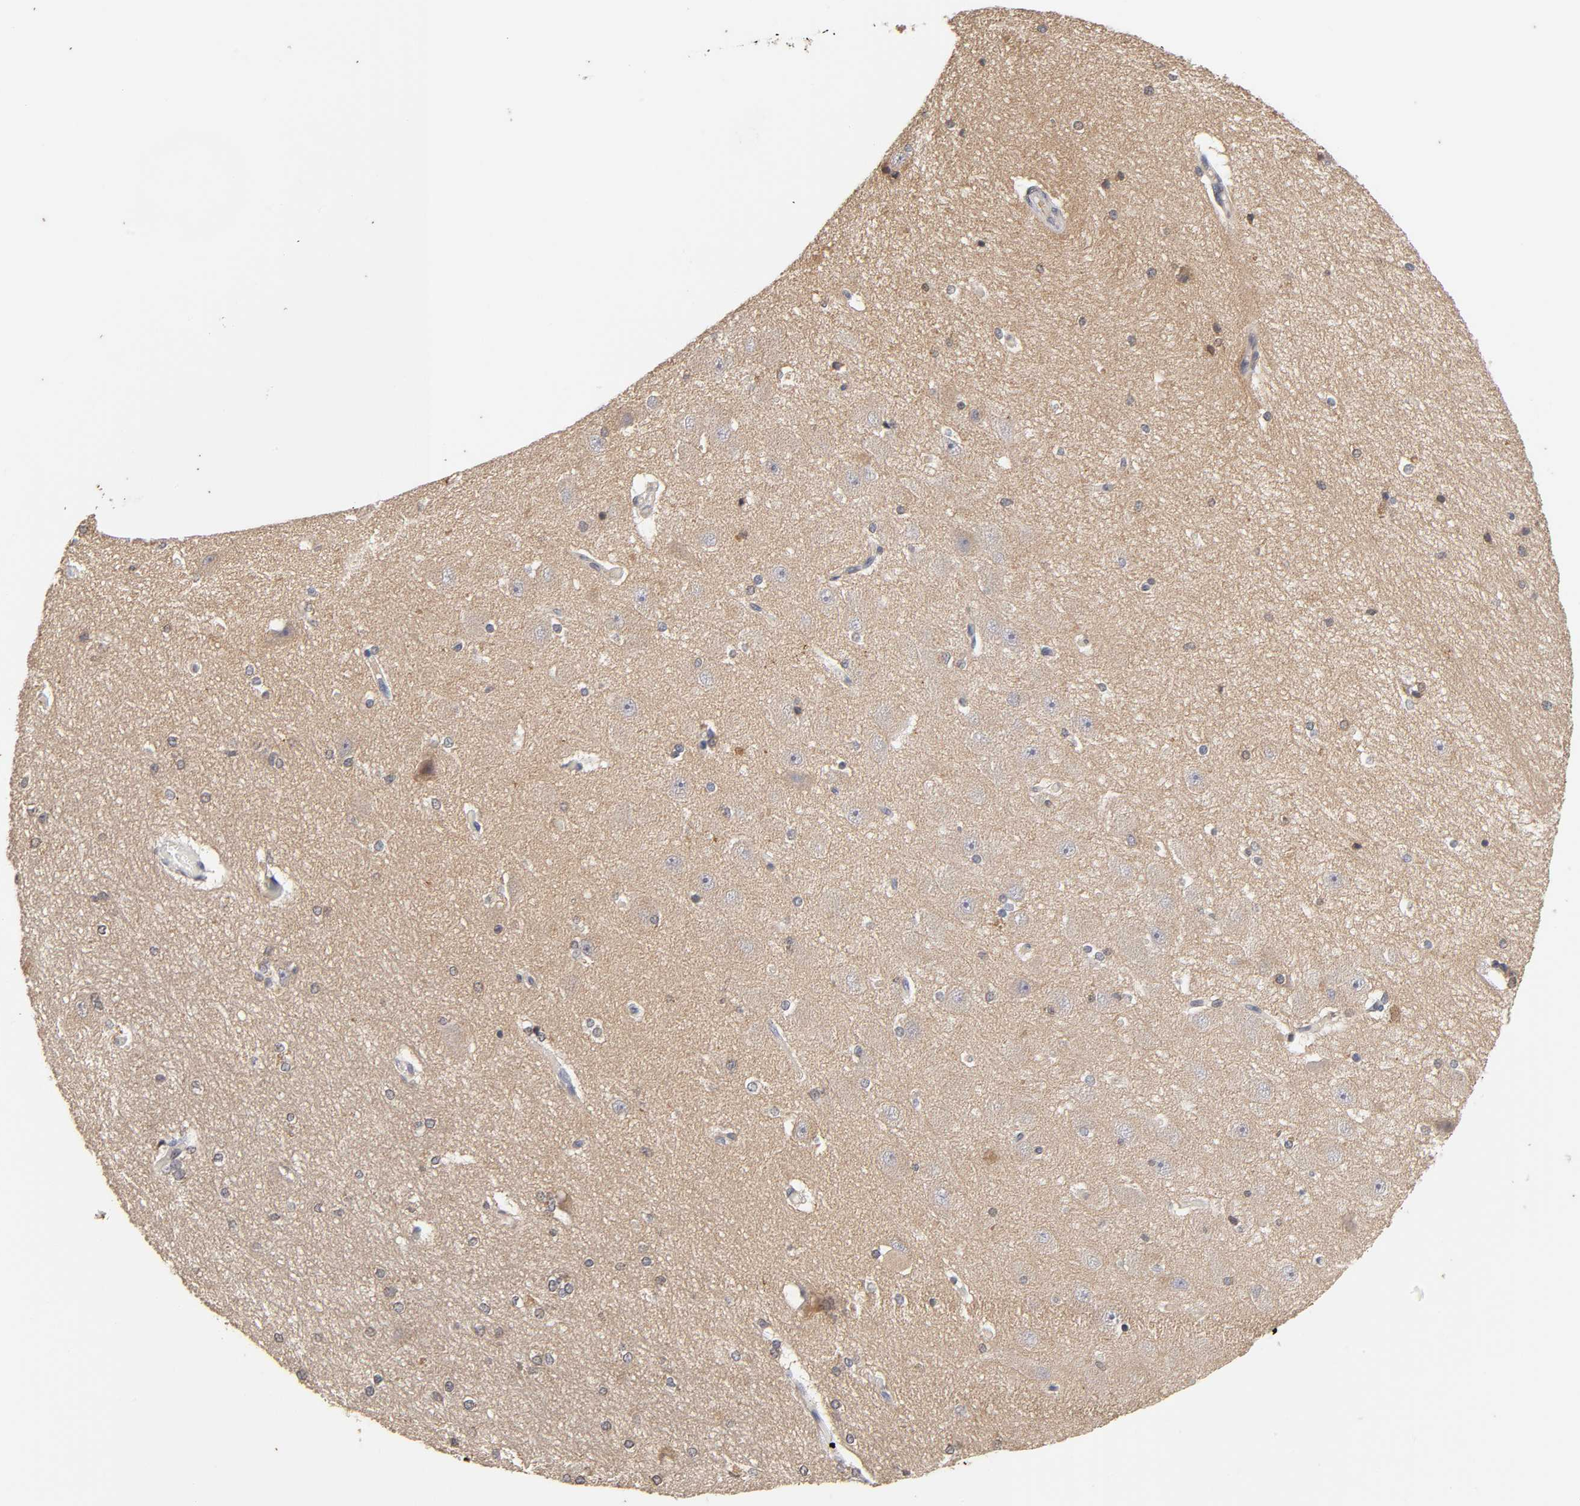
{"staining": {"intensity": "weak", "quantity": ">75%", "location": "cytoplasmic/membranous"}, "tissue": "hippocampus", "cell_type": "Glial cells", "image_type": "normal", "snomed": [{"axis": "morphology", "description": "Normal tissue, NOS"}, {"axis": "topography", "description": "Hippocampus"}], "caption": "Hippocampus stained with a brown dye shows weak cytoplasmic/membranous positive staining in approximately >75% of glial cells.", "gene": "CXADR", "patient": {"sex": "female", "age": 19}}